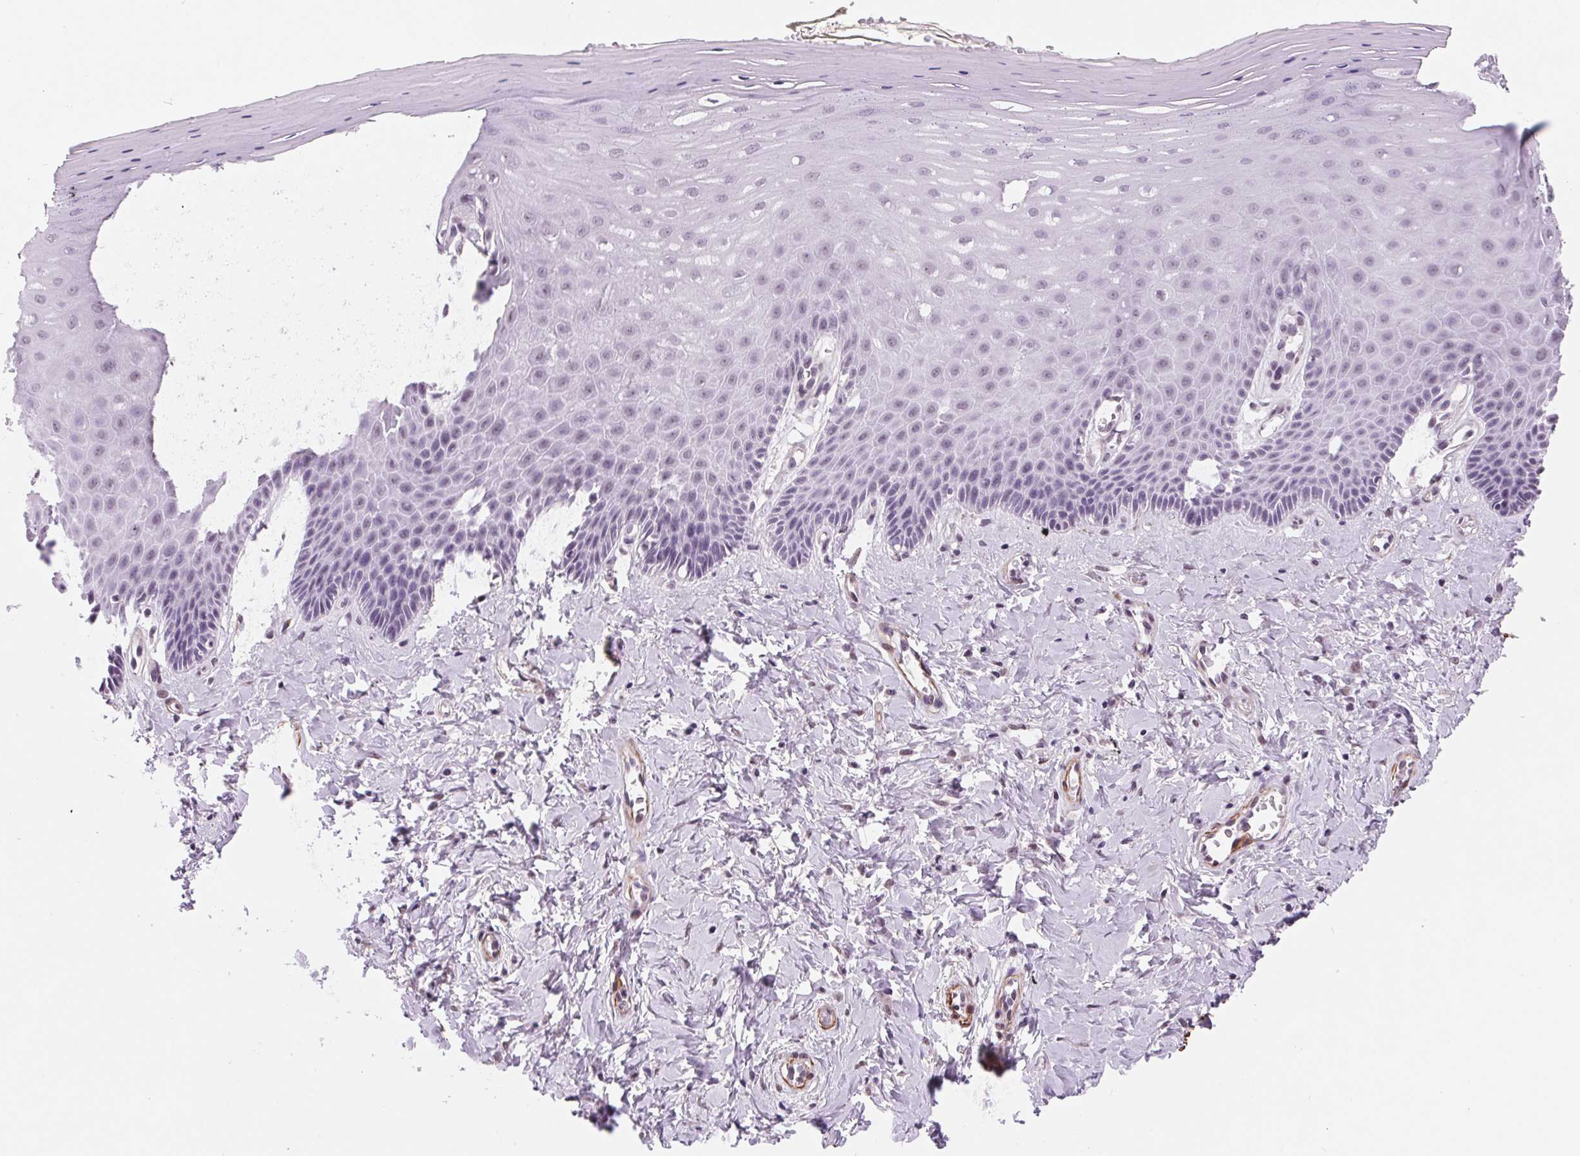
{"staining": {"intensity": "moderate", "quantity": "25%-75%", "location": "nuclear"}, "tissue": "vagina", "cell_type": "Squamous epithelial cells", "image_type": "normal", "snomed": [{"axis": "morphology", "description": "Normal tissue, NOS"}, {"axis": "topography", "description": "Vagina"}], "caption": "Squamous epithelial cells demonstrate moderate nuclear staining in approximately 25%-75% of cells in unremarkable vagina. Nuclei are stained in blue.", "gene": "BCAT1", "patient": {"sex": "female", "age": 83}}